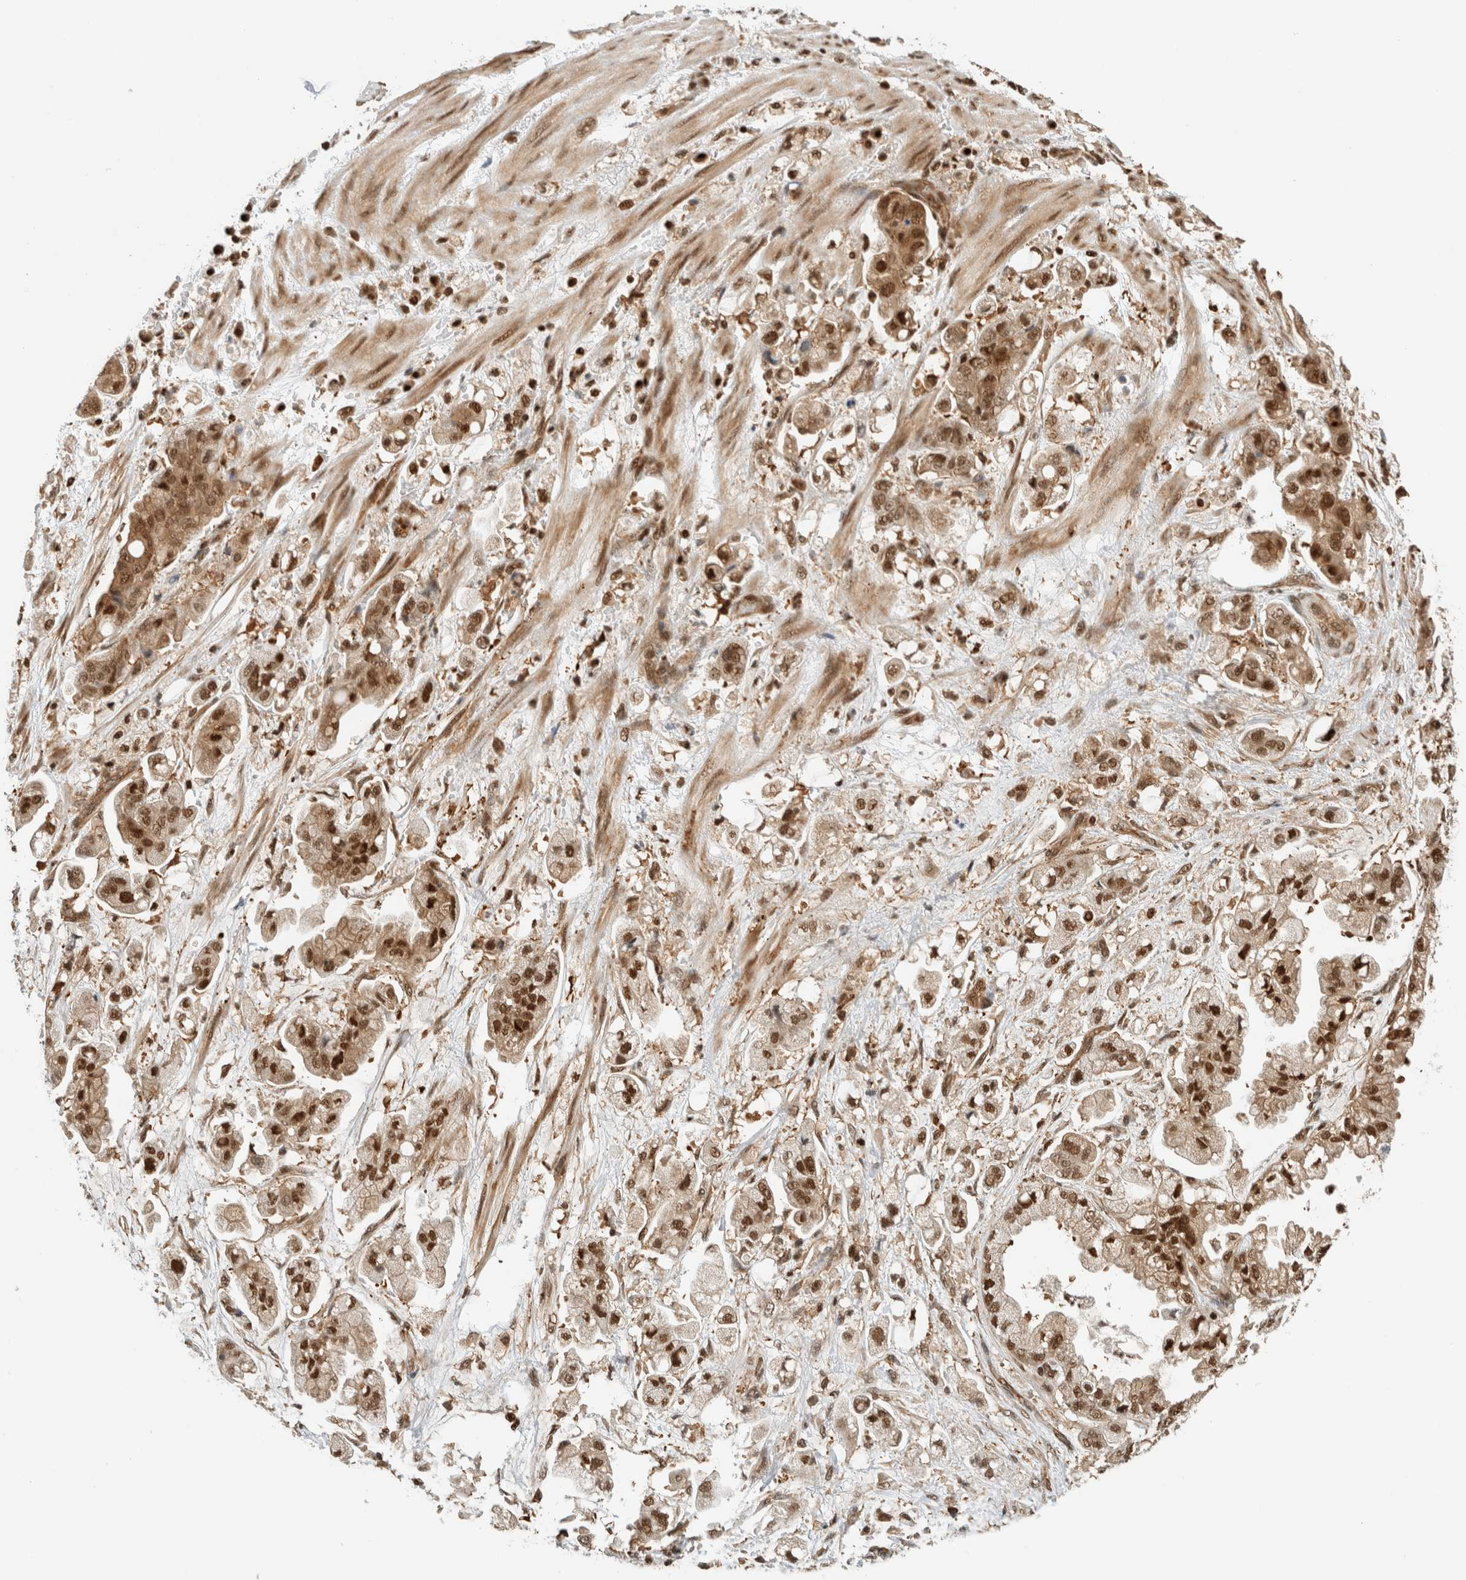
{"staining": {"intensity": "strong", "quantity": ">75%", "location": "cytoplasmic/membranous,nuclear"}, "tissue": "stomach cancer", "cell_type": "Tumor cells", "image_type": "cancer", "snomed": [{"axis": "morphology", "description": "Adenocarcinoma, NOS"}, {"axis": "topography", "description": "Stomach"}], "caption": "An IHC micrograph of neoplastic tissue is shown. Protein staining in brown labels strong cytoplasmic/membranous and nuclear positivity in adenocarcinoma (stomach) within tumor cells. (DAB IHC with brightfield microscopy, high magnification).", "gene": "SNRNP40", "patient": {"sex": "male", "age": 62}}